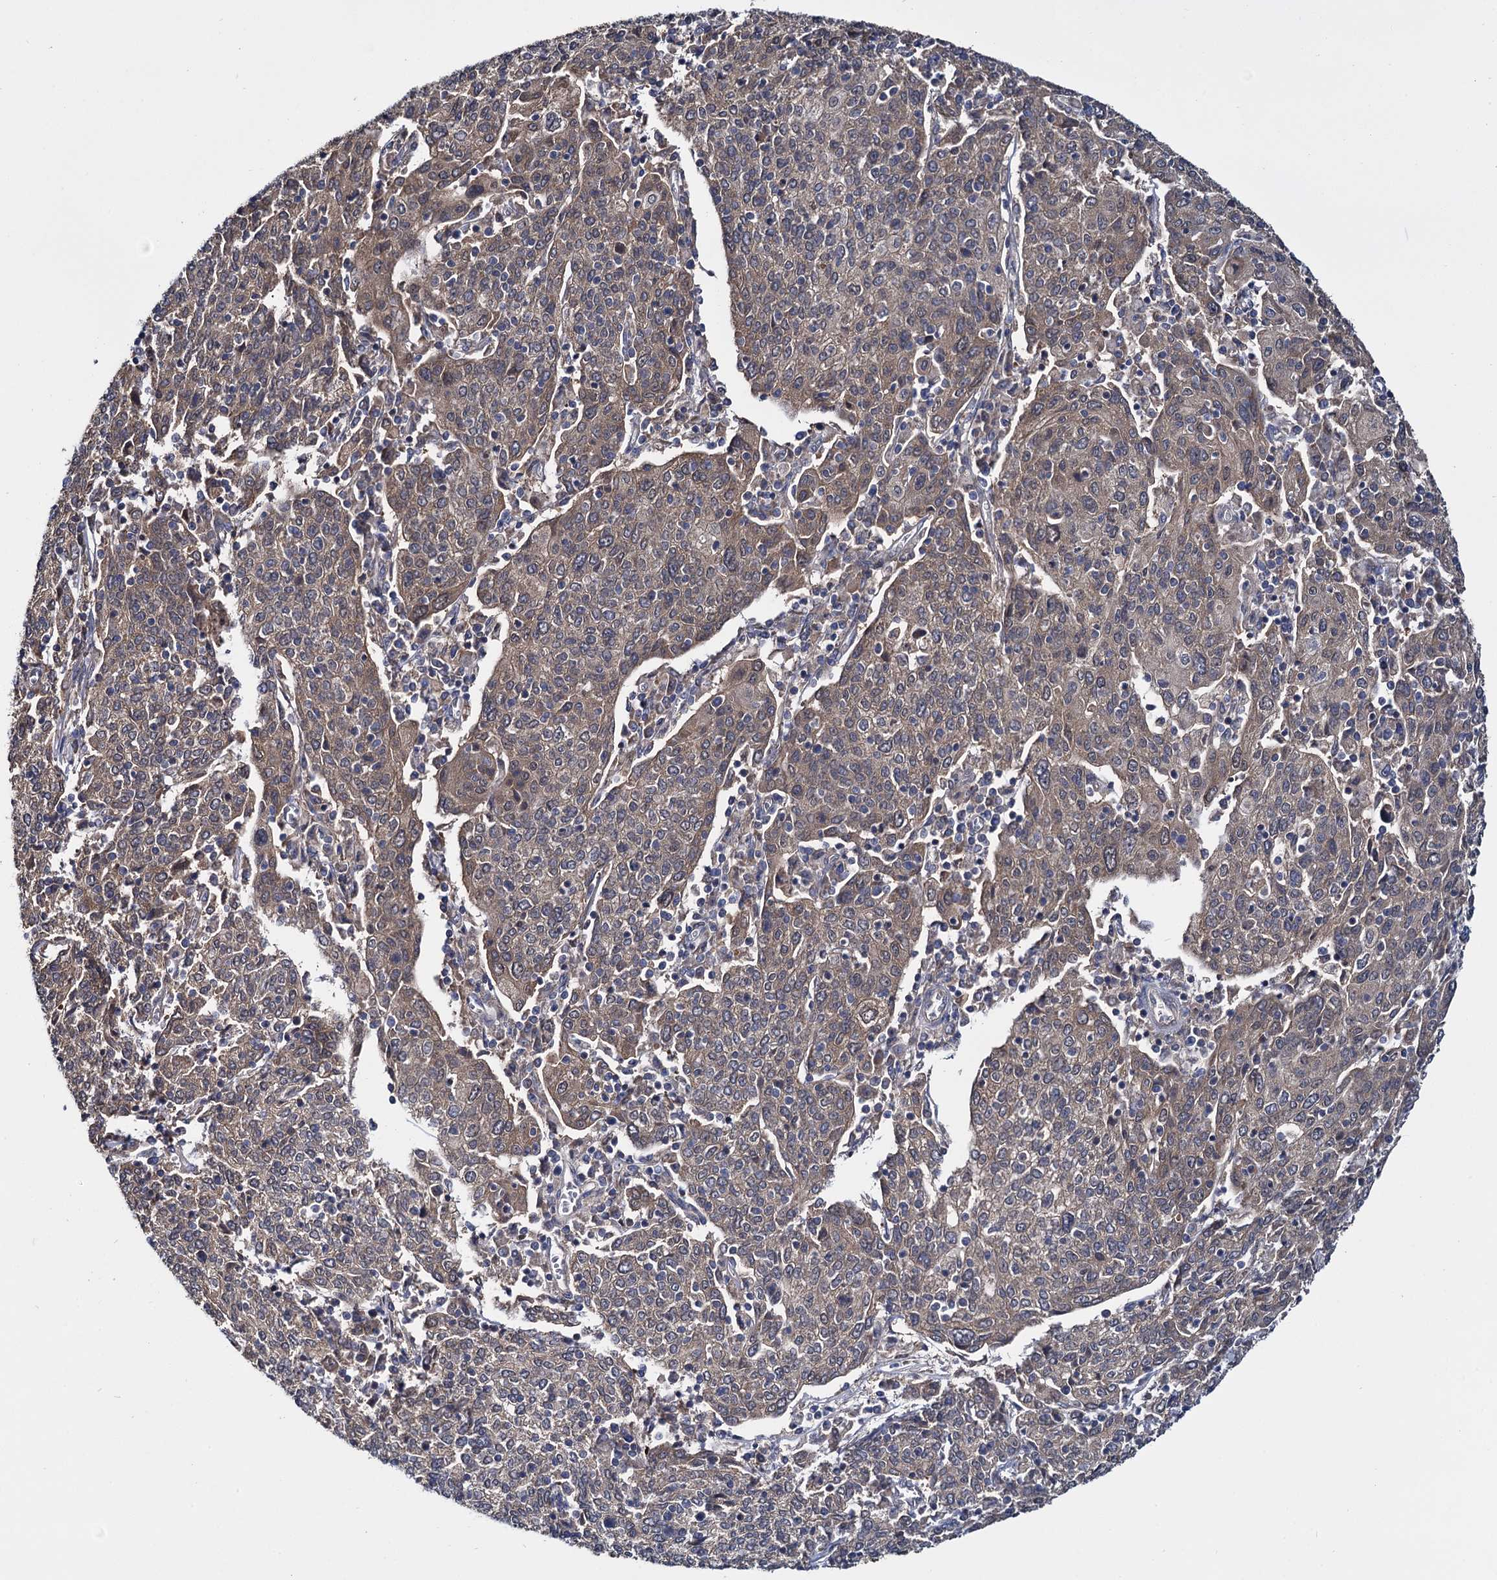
{"staining": {"intensity": "moderate", "quantity": ">75%", "location": "cytoplasmic/membranous"}, "tissue": "cervical cancer", "cell_type": "Tumor cells", "image_type": "cancer", "snomed": [{"axis": "morphology", "description": "Squamous cell carcinoma, NOS"}, {"axis": "topography", "description": "Cervix"}], "caption": "Immunohistochemical staining of cervical squamous cell carcinoma displays moderate cytoplasmic/membranous protein positivity in approximately >75% of tumor cells.", "gene": "CEP192", "patient": {"sex": "female", "age": 67}}